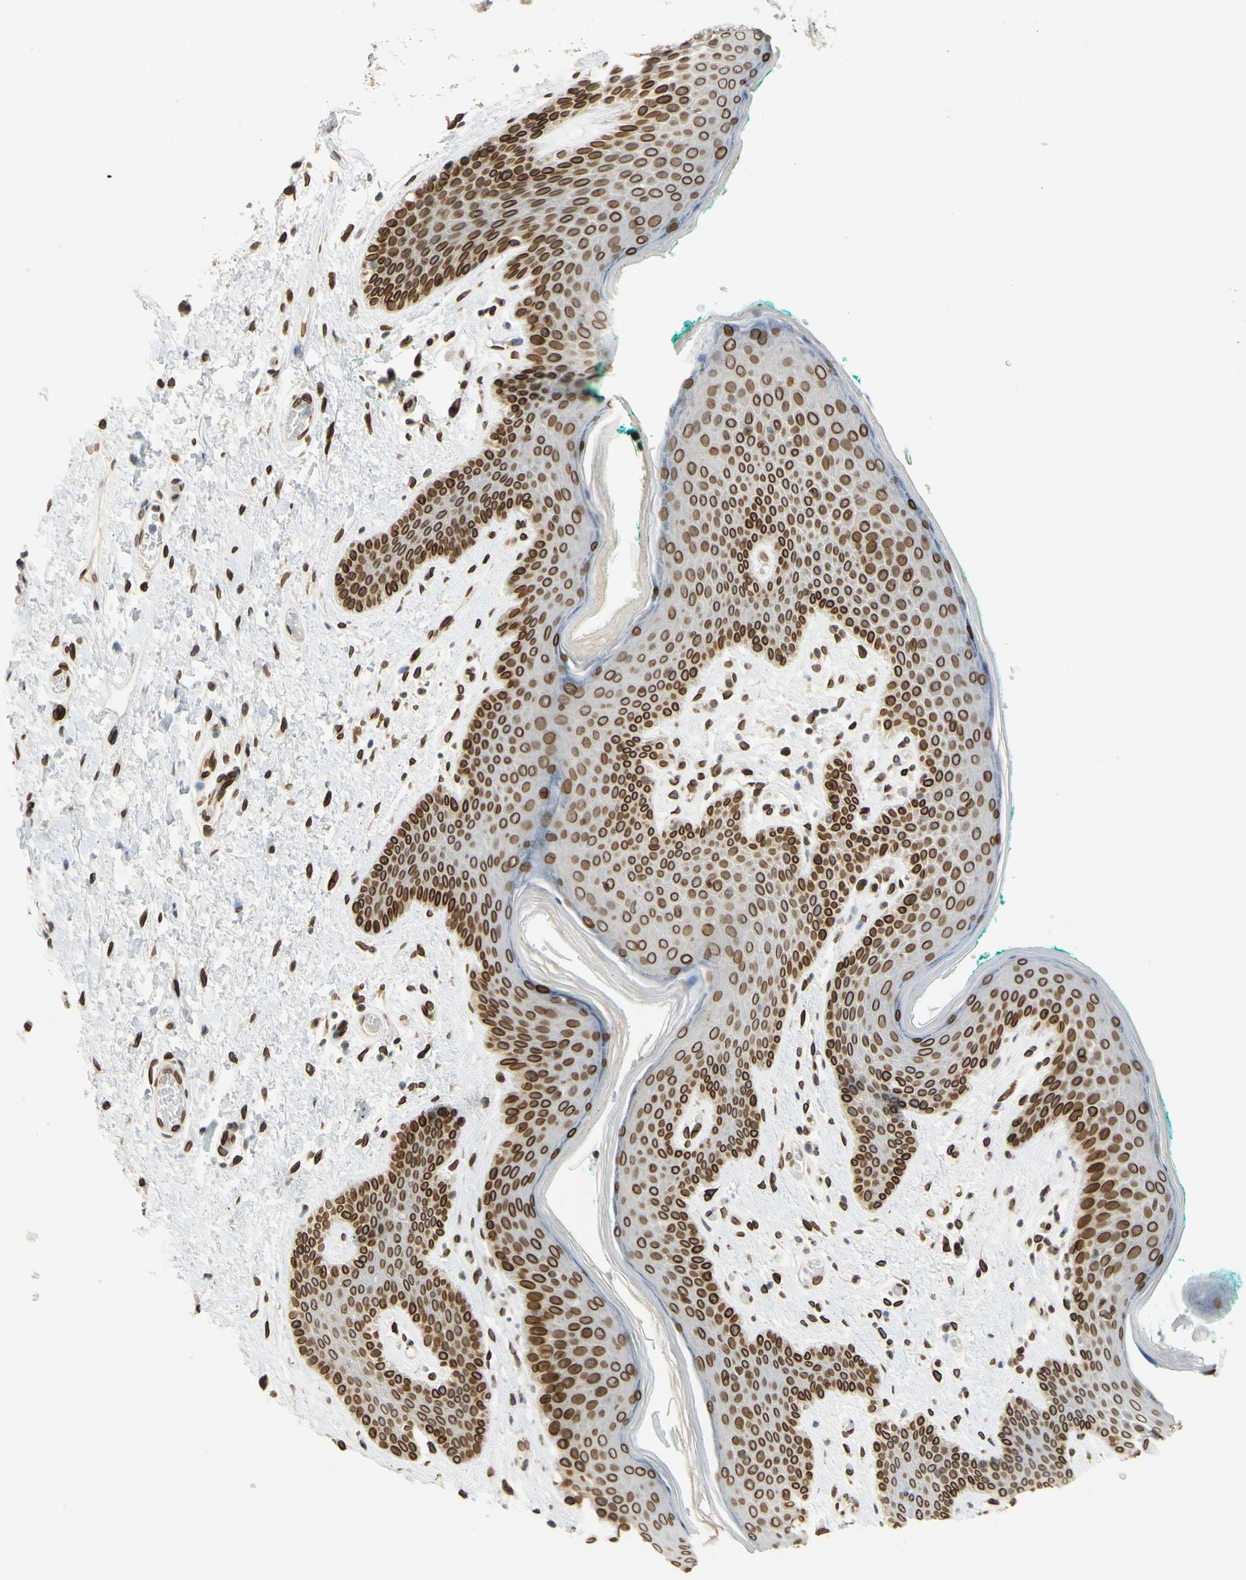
{"staining": {"intensity": "strong", "quantity": ">75%", "location": "cytoplasmic/membranous,nuclear"}, "tissue": "skin", "cell_type": "Epidermal cells", "image_type": "normal", "snomed": [{"axis": "morphology", "description": "Normal tissue, NOS"}, {"axis": "topography", "description": "Anal"}], "caption": "High-power microscopy captured an immunohistochemistry histopathology image of unremarkable skin, revealing strong cytoplasmic/membranous,nuclear positivity in about >75% of epidermal cells.", "gene": "SUN1", "patient": {"sex": "male", "age": 74}}